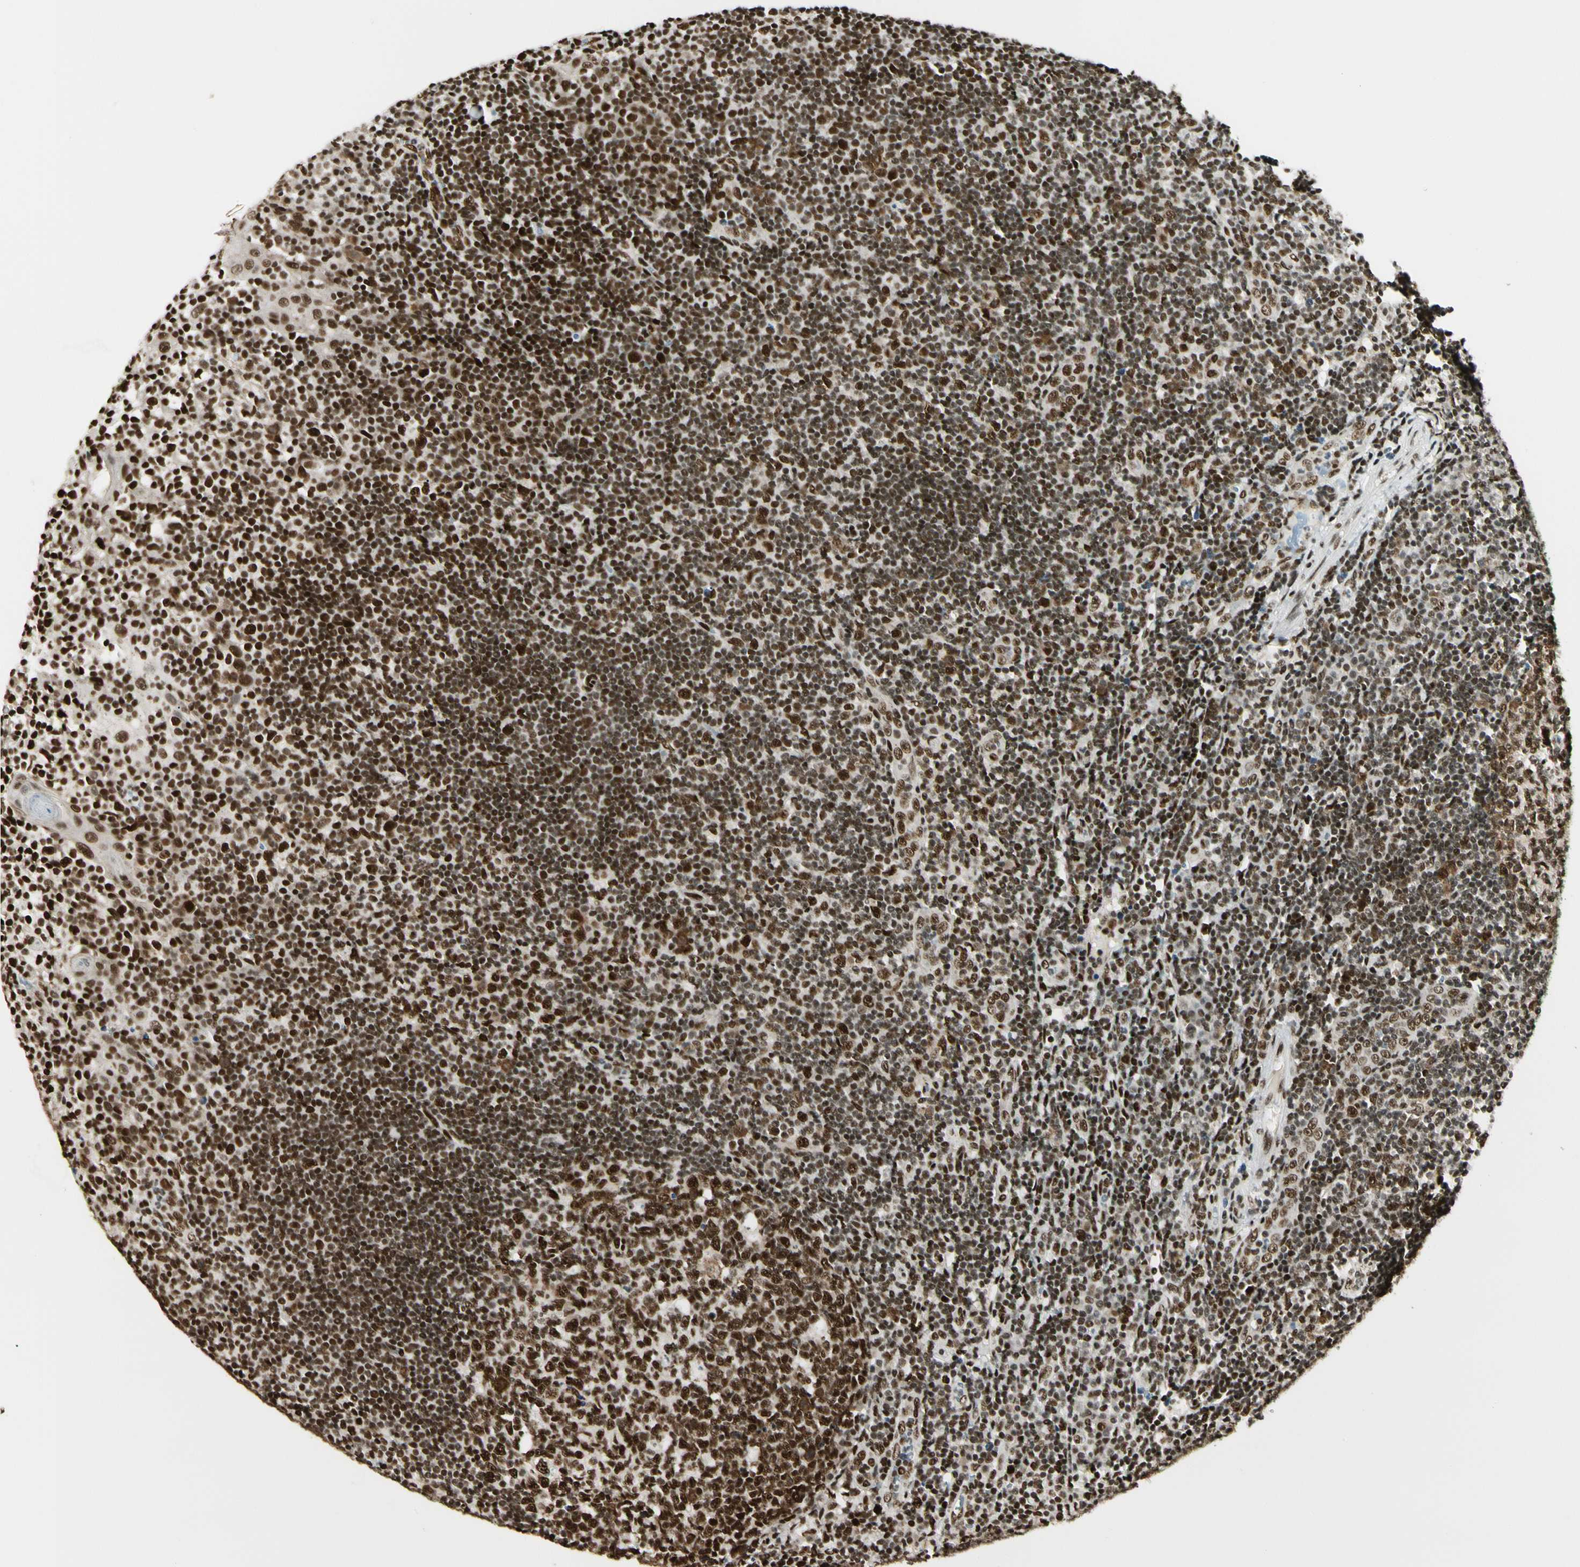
{"staining": {"intensity": "strong", "quantity": ">75%", "location": "nuclear"}, "tissue": "tonsil", "cell_type": "Germinal center cells", "image_type": "normal", "snomed": [{"axis": "morphology", "description": "Normal tissue, NOS"}, {"axis": "topography", "description": "Tonsil"}], "caption": "Immunohistochemistry micrograph of benign tonsil: tonsil stained using immunohistochemistry (IHC) reveals high levels of strong protein expression localized specifically in the nuclear of germinal center cells, appearing as a nuclear brown color.", "gene": "FUS", "patient": {"sex": "female", "age": 40}}